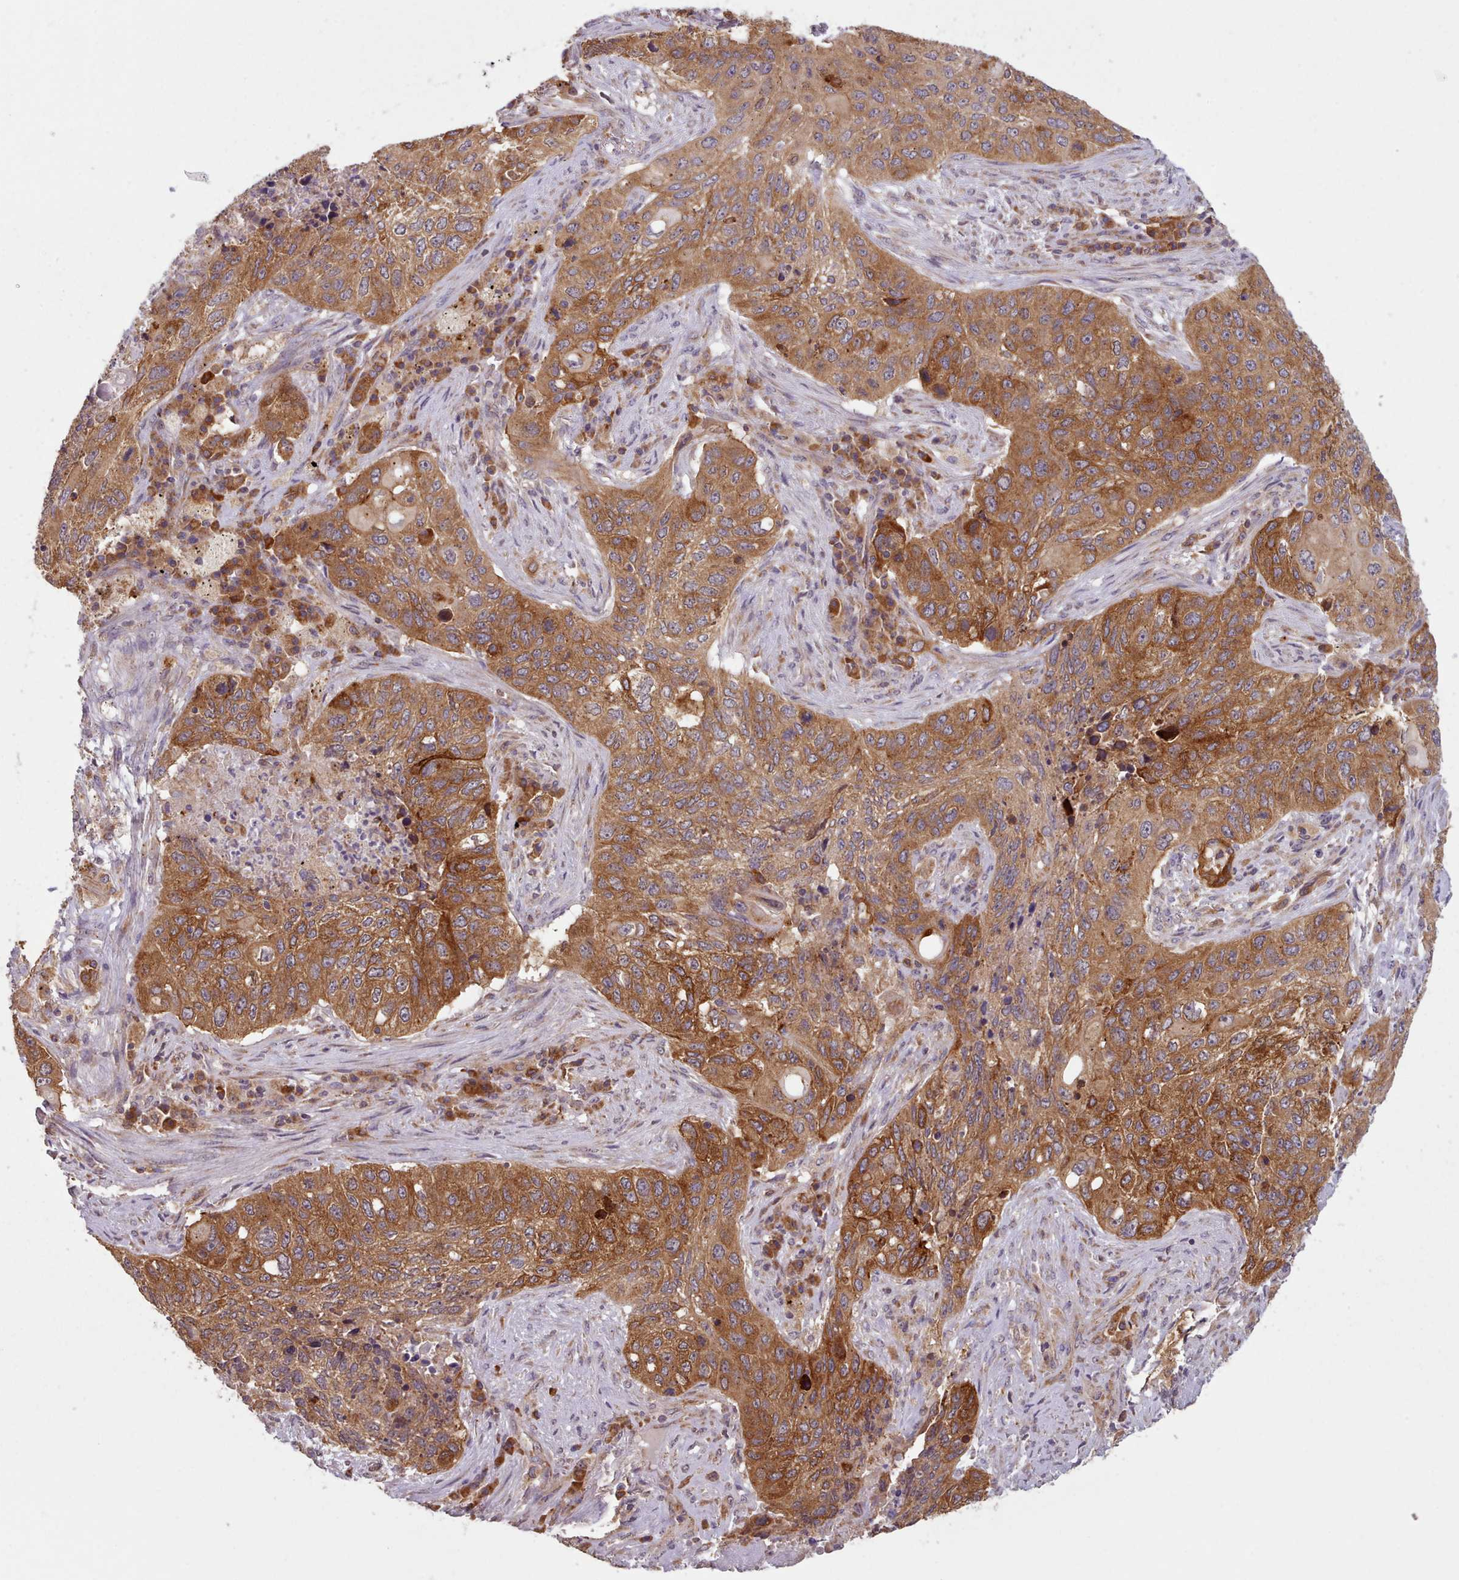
{"staining": {"intensity": "moderate", "quantity": ">75%", "location": "cytoplasmic/membranous"}, "tissue": "lung cancer", "cell_type": "Tumor cells", "image_type": "cancer", "snomed": [{"axis": "morphology", "description": "Squamous cell carcinoma, NOS"}, {"axis": "topography", "description": "Lung"}], "caption": "There is medium levels of moderate cytoplasmic/membranous positivity in tumor cells of lung cancer, as demonstrated by immunohistochemical staining (brown color).", "gene": "CRYBG1", "patient": {"sex": "female", "age": 63}}